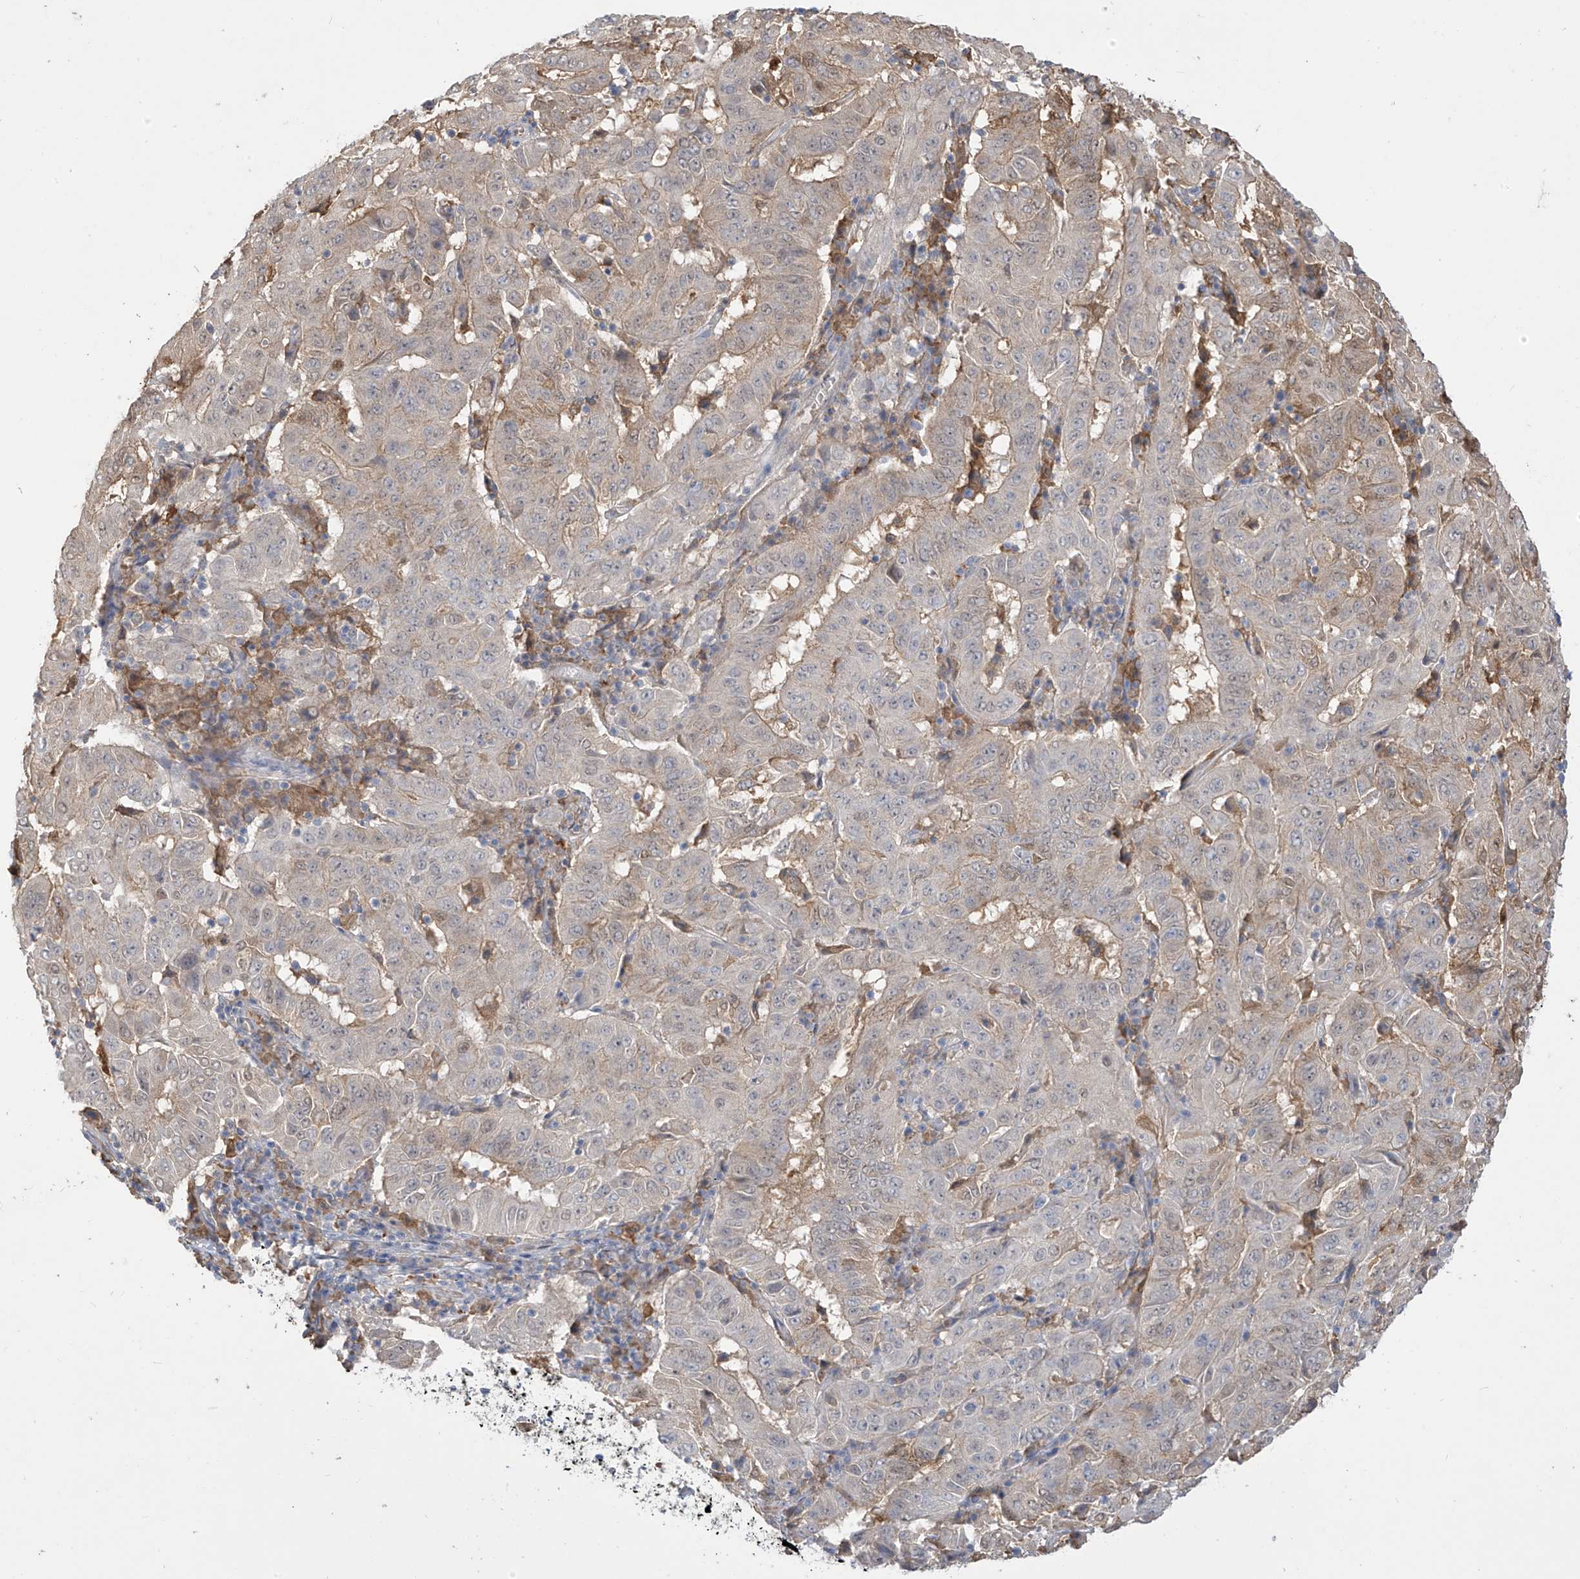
{"staining": {"intensity": "weak", "quantity": "25%-75%", "location": "cytoplasmic/membranous"}, "tissue": "pancreatic cancer", "cell_type": "Tumor cells", "image_type": "cancer", "snomed": [{"axis": "morphology", "description": "Adenocarcinoma, NOS"}, {"axis": "topography", "description": "Pancreas"}], "caption": "Protein expression analysis of human pancreatic adenocarcinoma reveals weak cytoplasmic/membranous positivity in approximately 25%-75% of tumor cells.", "gene": "IDH1", "patient": {"sex": "male", "age": 63}}